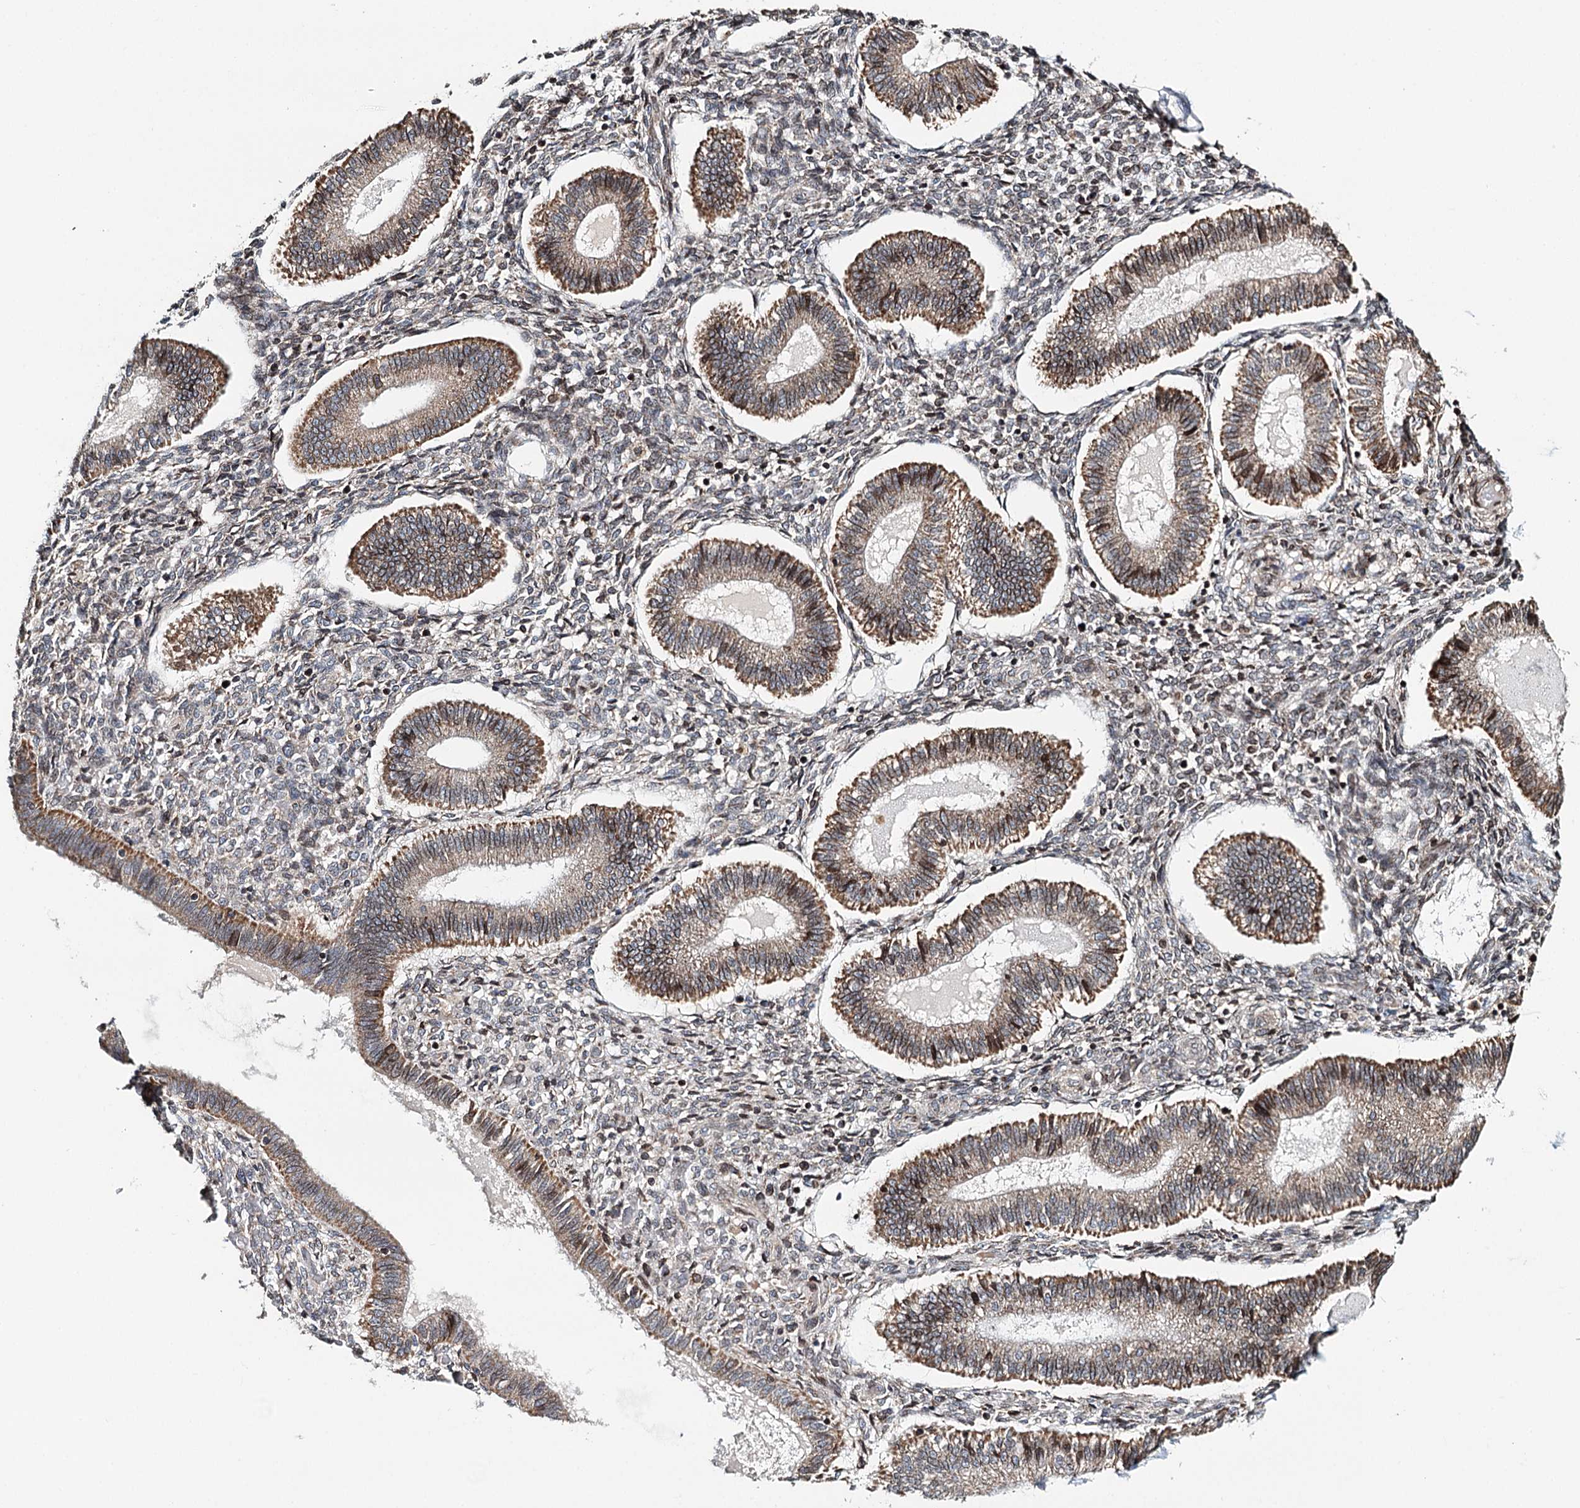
{"staining": {"intensity": "weak", "quantity": "<25%", "location": "cytoplasmic/membranous"}, "tissue": "endometrium", "cell_type": "Cells in endometrial stroma", "image_type": "normal", "snomed": [{"axis": "morphology", "description": "Normal tissue, NOS"}, {"axis": "topography", "description": "Endometrium"}], "caption": "DAB (3,3'-diaminobenzidine) immunohistochemical staining of benign human endometrium displays no significant staining in cells in endometrial stroma. (DAB (3,3'-diaminobenzidine) immunohistochemistry (IHC) with hematoxylin counter stain).", "gene": "CFAP46", "patient": {"sex": "female", "age": 25}}